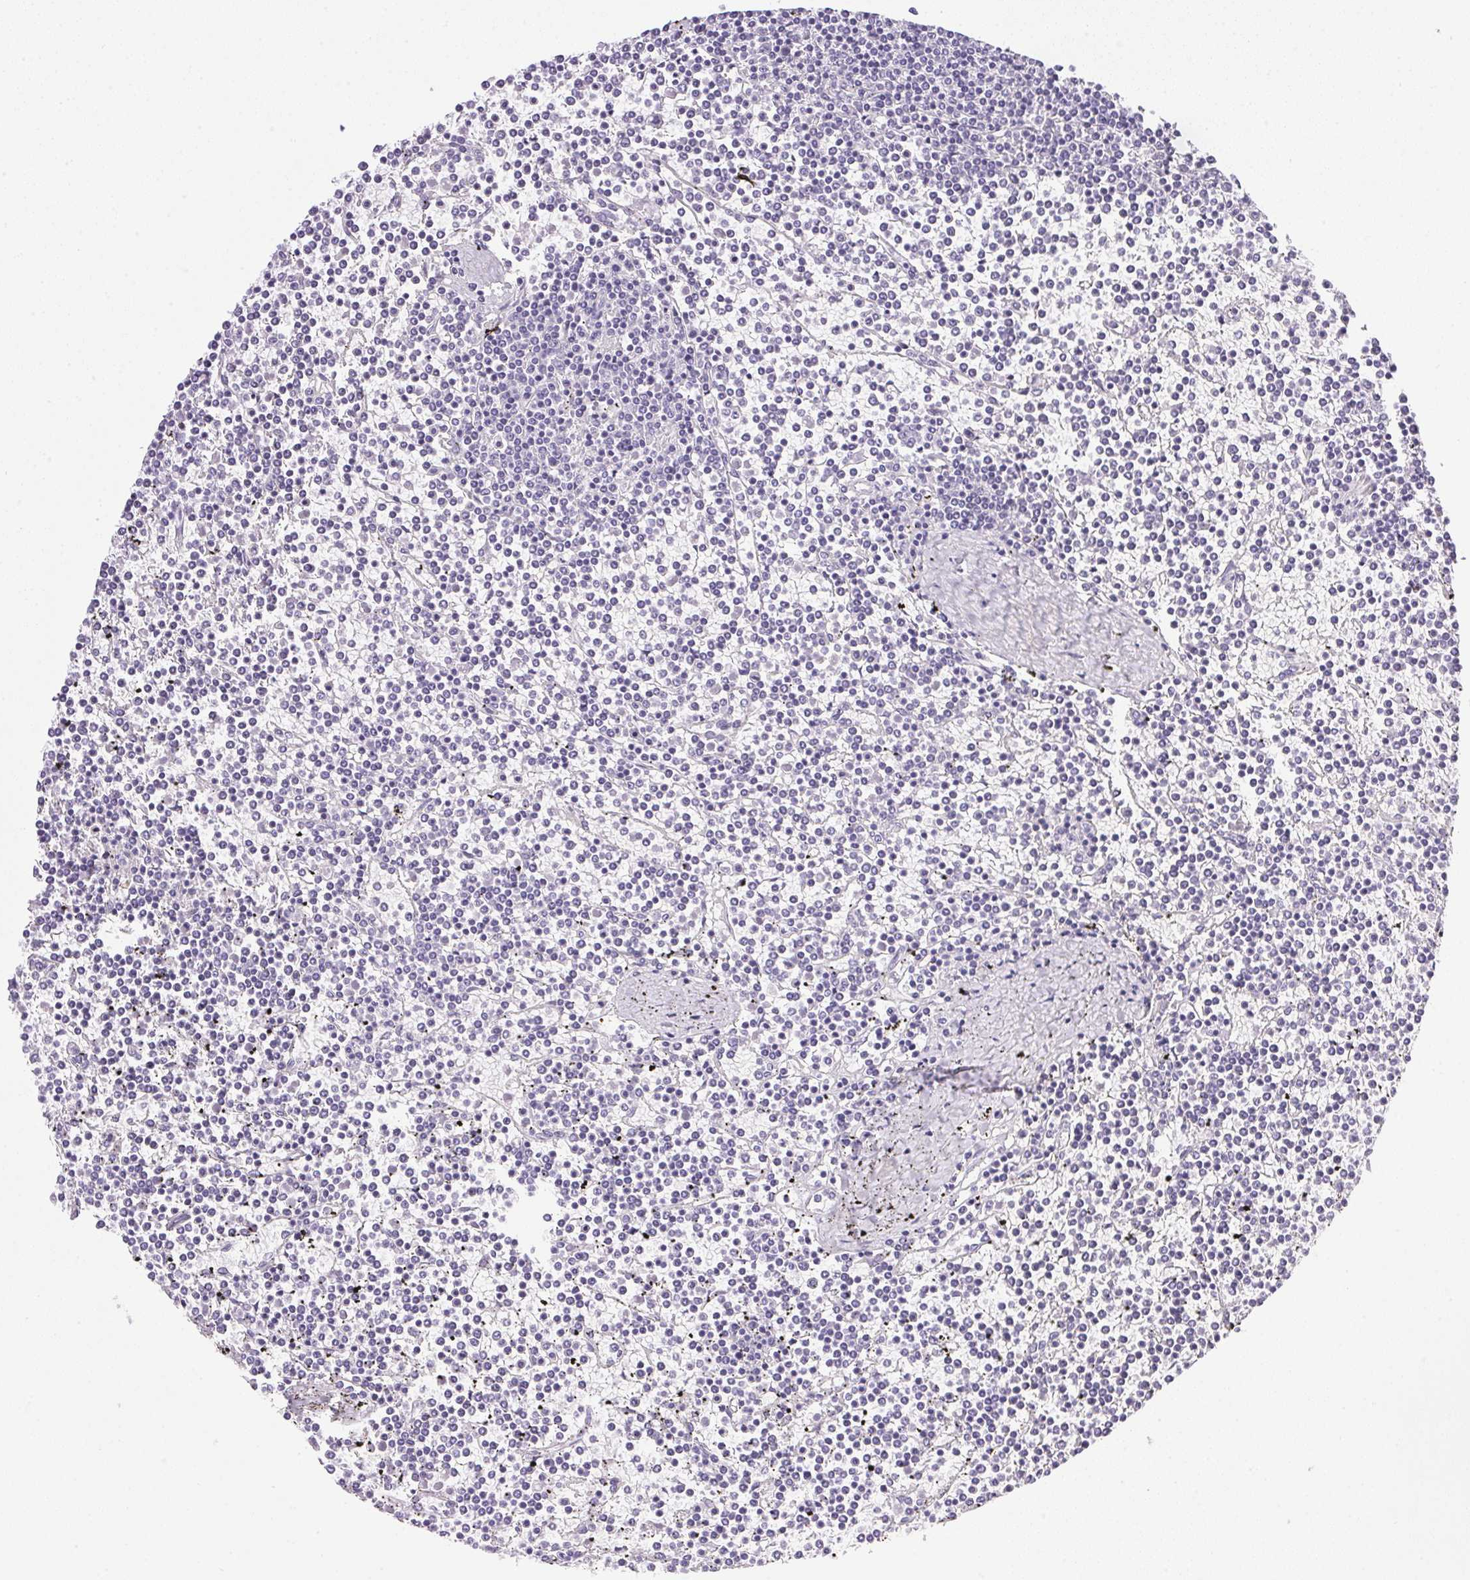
{"staining": {"intensity": "negative", "quantity": "none", "location": "none"}, "tissue": "lymphoma", "cell_type": "Tumor cells", "image_type": "cancer", "snomed": [{"axis": "morphology", "description": "Malignant lymphoma, non-Hodgkin's type, Low grade"}, {"axis": "topography", "description": "Spleen"}], "caption": "IHC of lymphoma reveals no positivity in tumor cells.", "gene": "ATP6V0A4", "patient": {"sex": "female", "age": 19}}